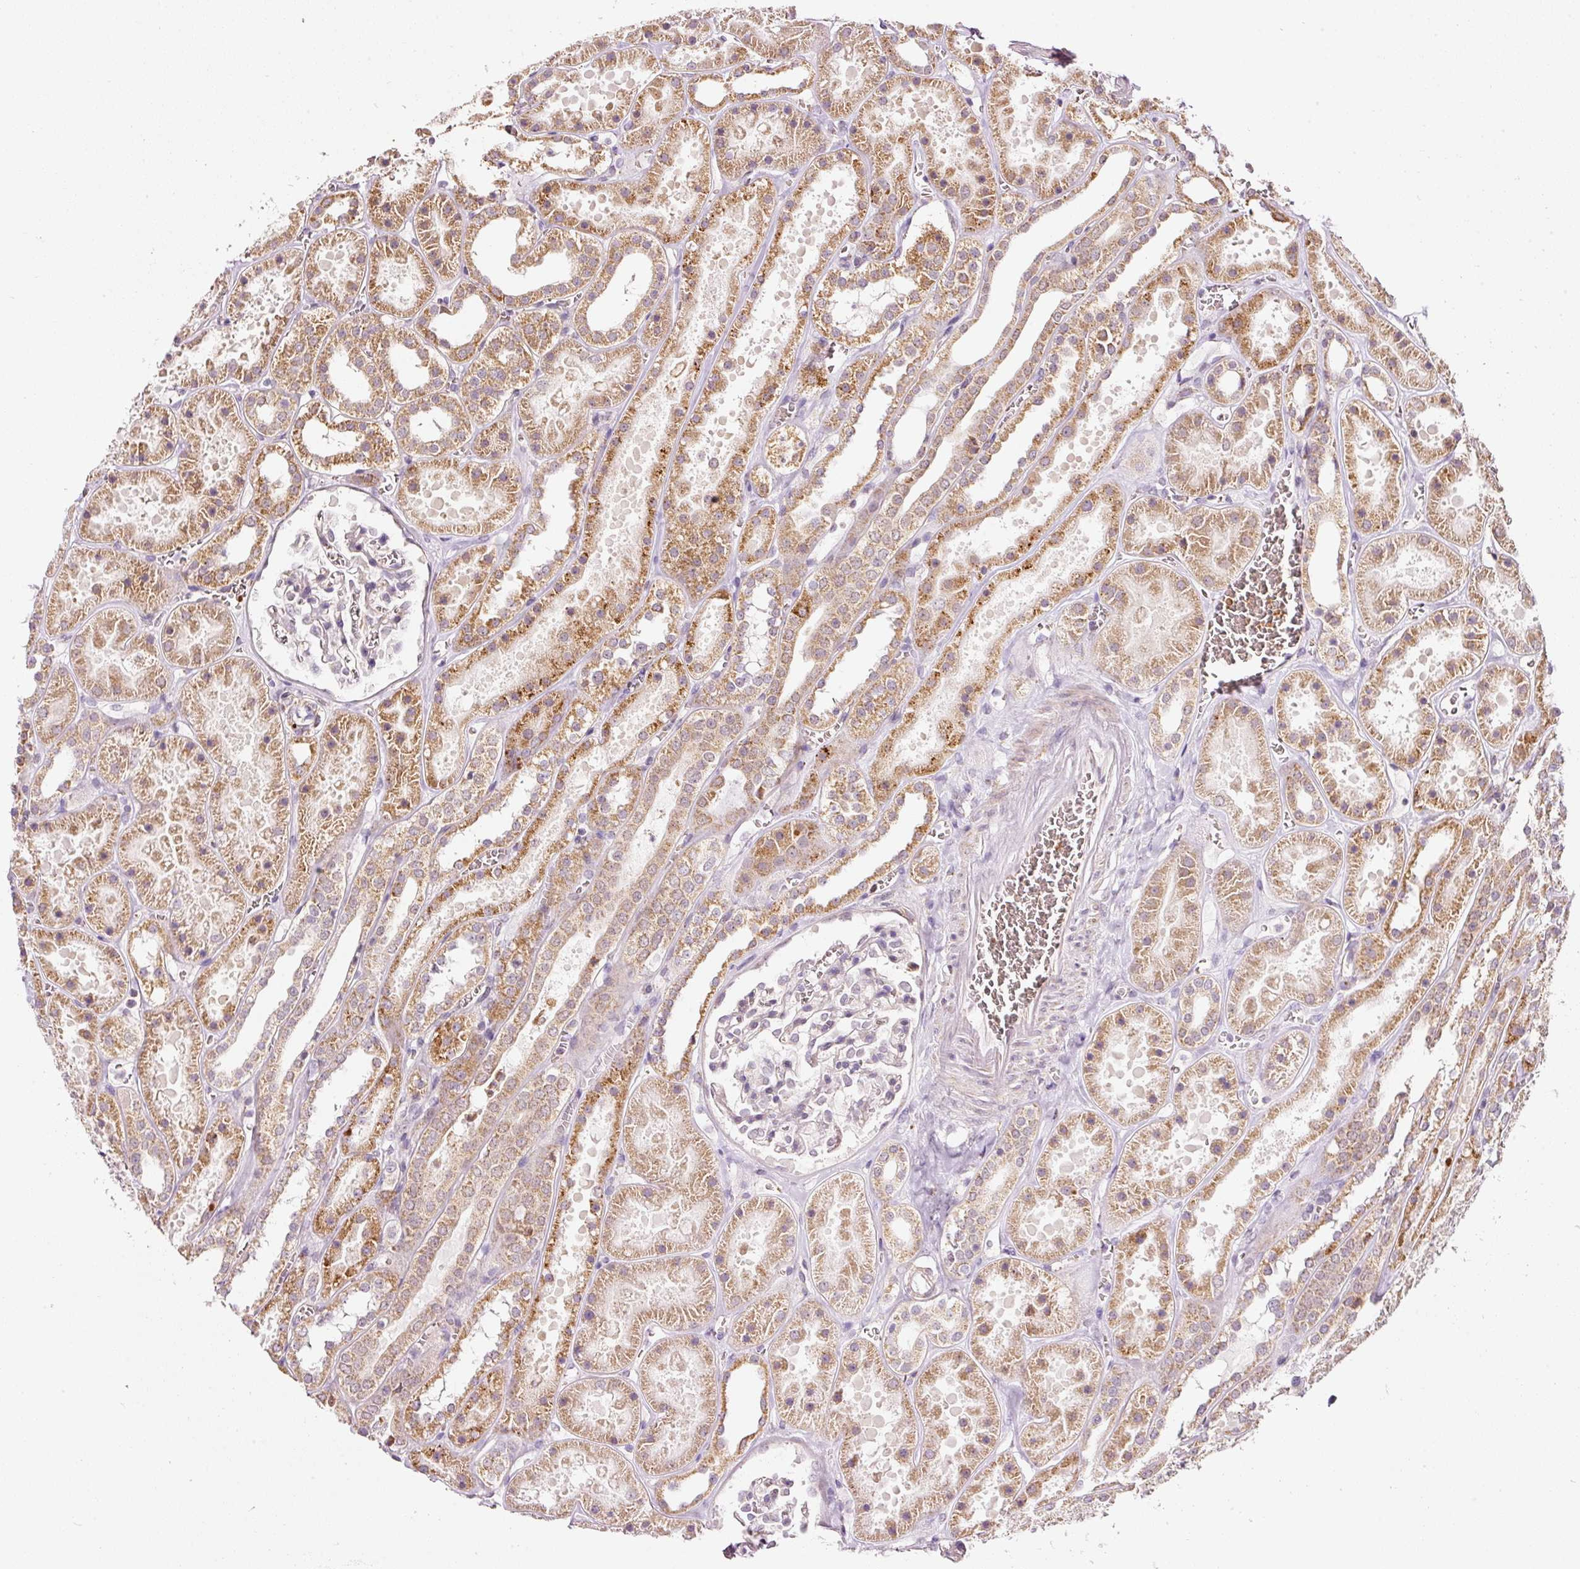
{"staining": {"intensity": "weak", "quantity": "<25%", "location": "cytoplasmic/membranous"}, "tissue": "kidney", "cell_type": "Cells in glomeruli", "image_type": "normal", "snomed": [{"axis": "morphology", "description": "Normal tissue, NOS"}, {"axis": "topography", "description": "Kidney"}], "caption": "Protein analysis of normal kidney displays no significant expression in cells in glomeruli.", "gene": "ZNF460", "patient": {"sex": "female", "age": 41}}